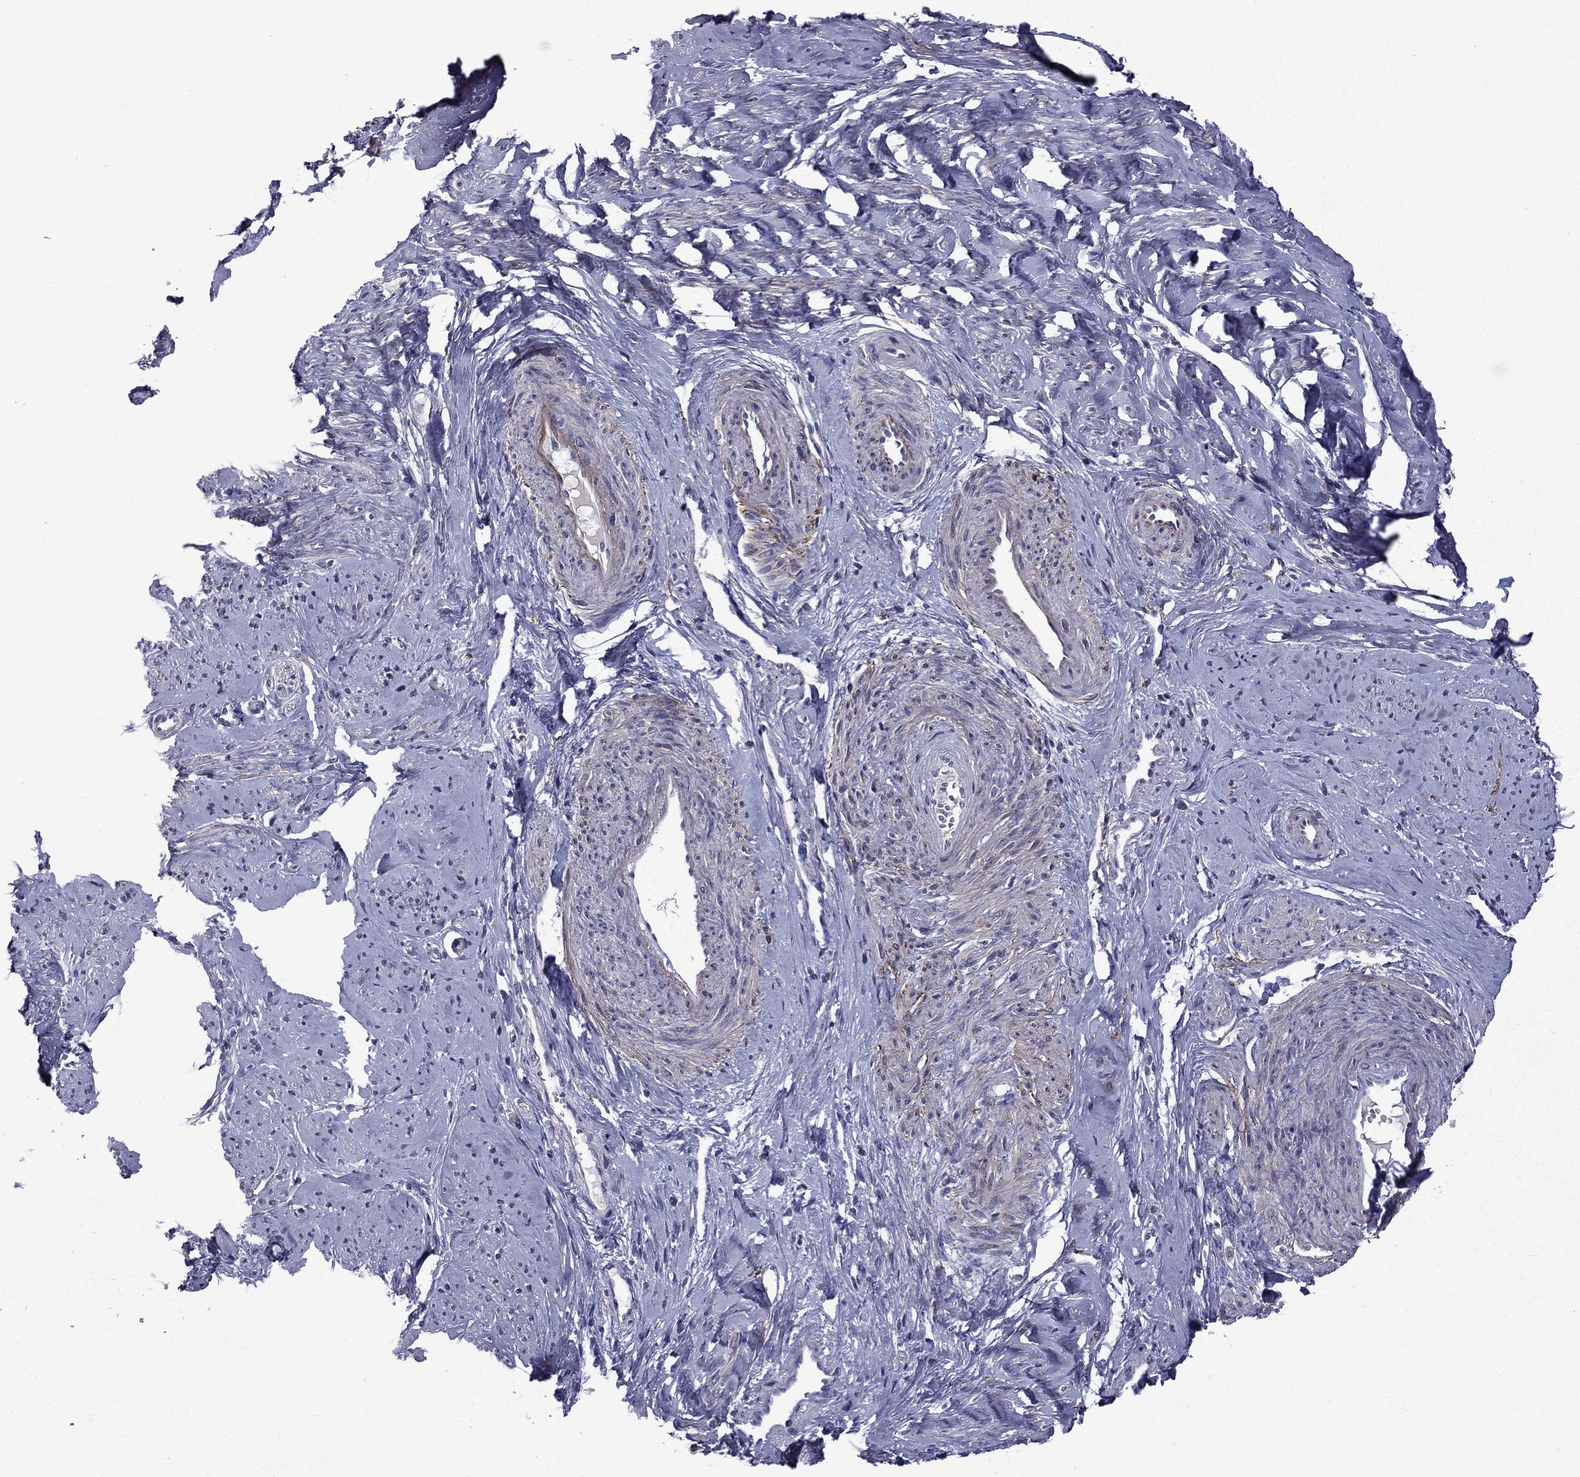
{"staining": {"intensity": "weak", "quantity": "25%-75%", "location": "cytoplasmic/membranous"}, "tissue": "smooth muscle", "cell_type": "Smooth muscle cells", "image_type": "normal", "snomed": [{"axis": "morphology", "description": "Normal tissue, NOS"}, {"axis": "topography", "description": "Smooth muscle"}], "caption": "Immunohistochemistry (IHC) image of benign smooth muscle: smooth muscle stained using immunohistochemistry demonstrates low levels of weak protein expression localized specifically in the cytoplasmic/membranous of smooth muscle cells, appearing as a cytoplasmic/membranous brown color.", "gene": "SNTA1", "patient": {"sex": "female", "age": 48}}